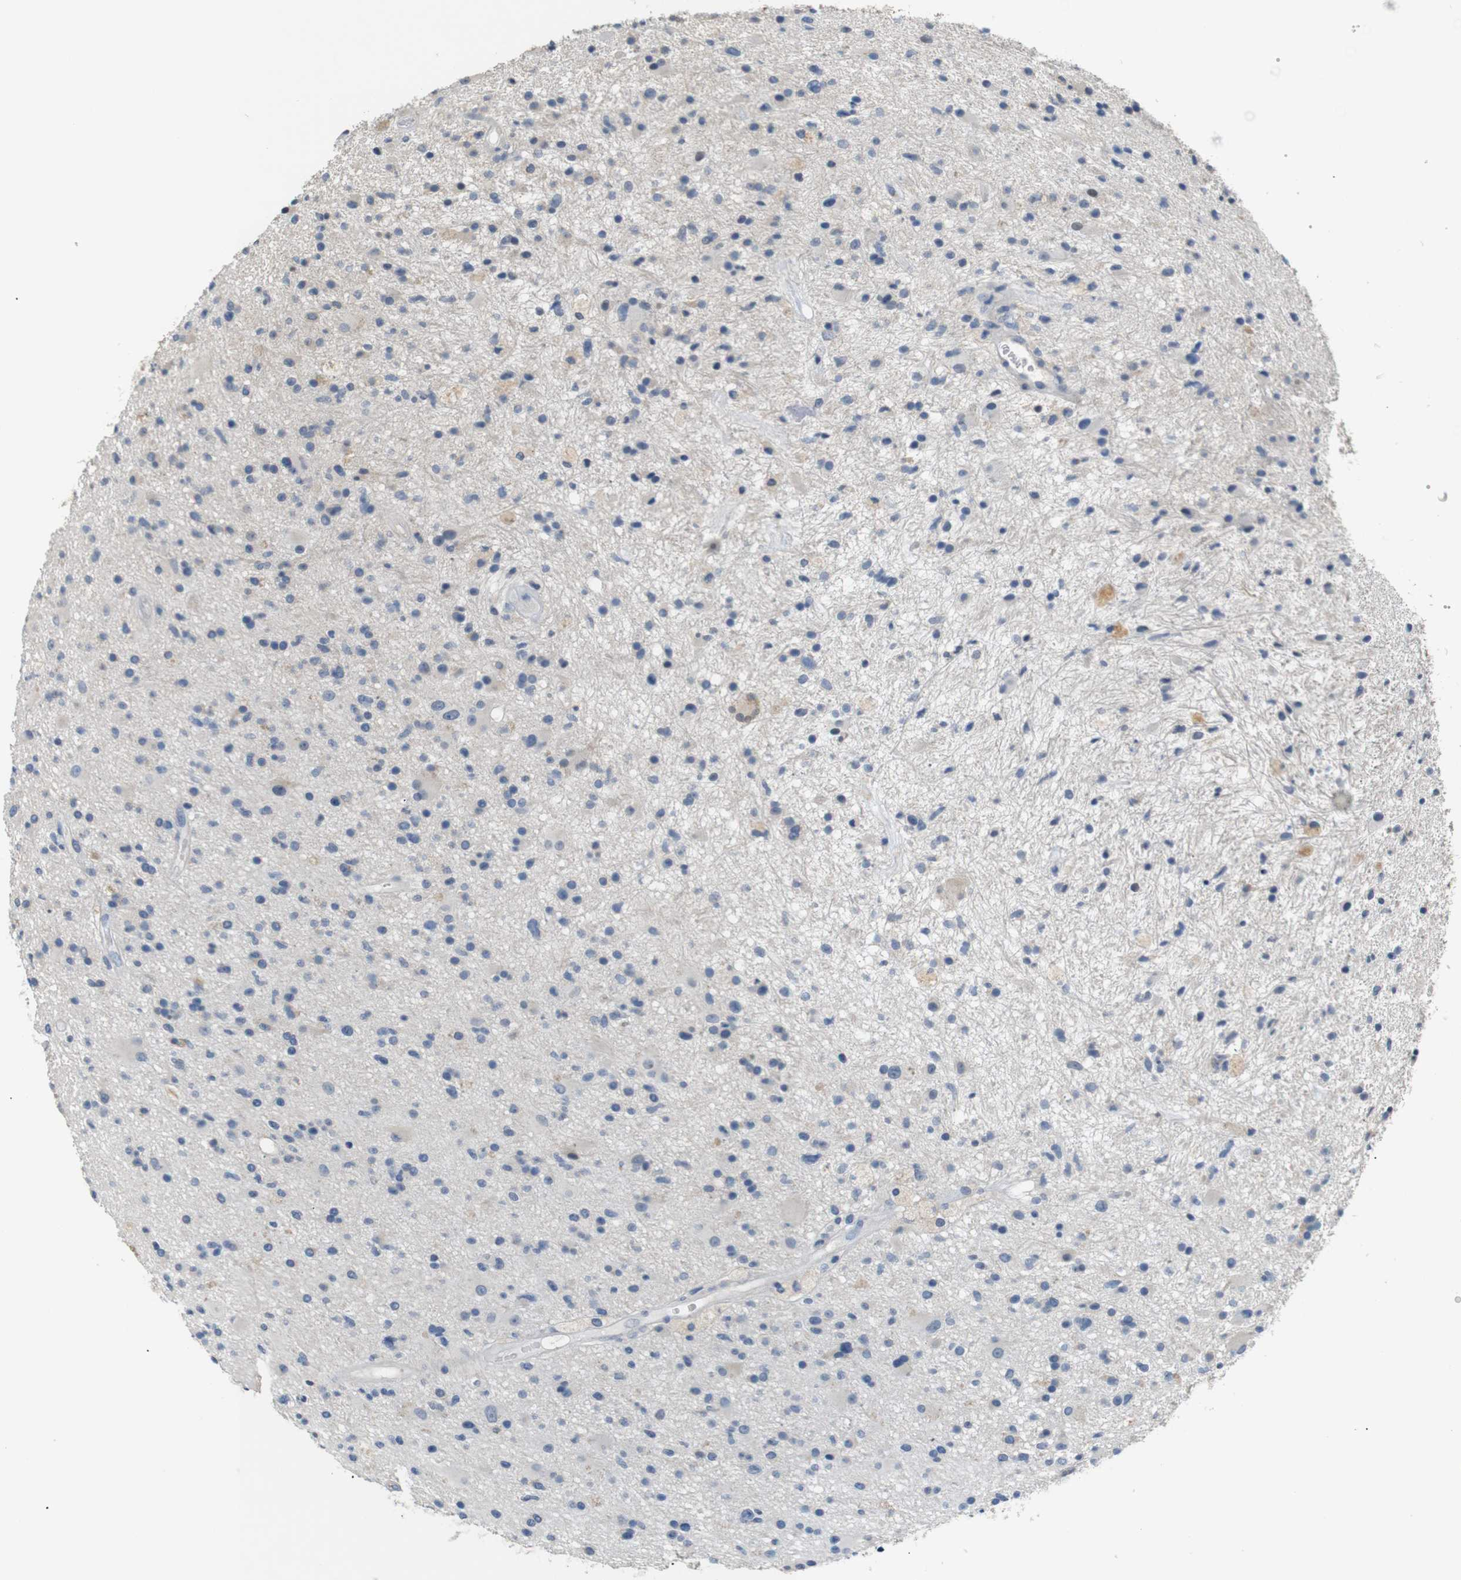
{"staining": {"intensity": "negative", "quantity": "none", "location": "none"}, "tissue": "glioma", "cell_type": "Tumor cells", "image_type": "cancer", "snomed": [{"axis": "morphology", "description": "Glioma, malignant, High grade"}, {"axis": "topography", "description": "Brain"}], "caption": "Immunohistochemistry photomicrograph of human glioma stained for a protein (brown), which demonstrates no staining in tumor cells.", "gene": "SFN", "patient": {"sex": "male", "age": 33}}